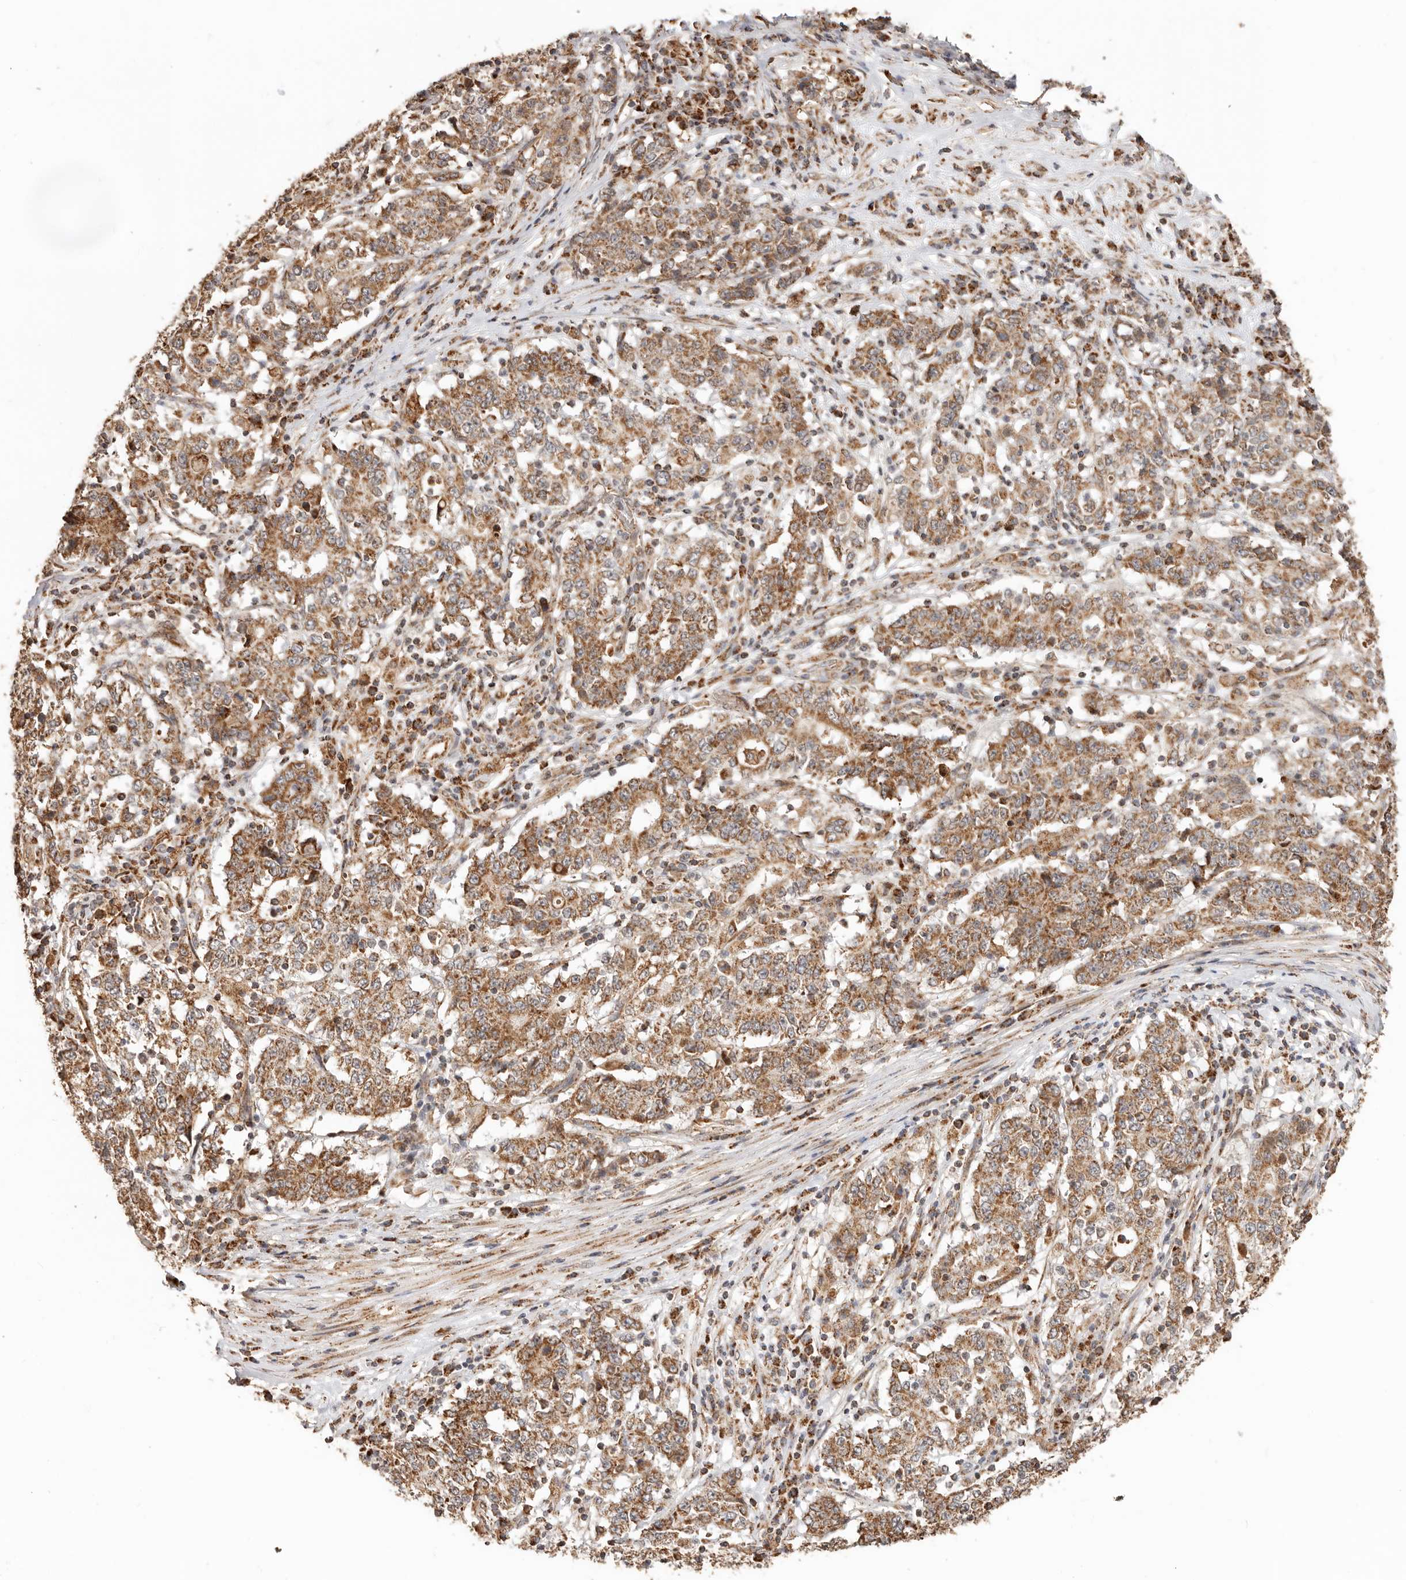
{"staining": {"intensity": "moderate", "quantity": ">75%", "location": "cytoplasmic/membranous"}, "tissue": "stomach cancer", "cell_type": "Tumor cells", "image_type": "cancer", "snomed": [{"axis": "morphology", "description": "Adenocarcinoma, NOS"}, {"axis": "topography", "description": "Stomach"}], "caption": "A histopathology image of stomach cancer stained for a protein demonstrates moderate cytoplasmic/membranous brown staining in tumor cells. (DAB IHC, brown staining for protein, blue staining for nuclei).", "gene": "NDUFB11", "patient": {"sex": "male", "age": 59}}